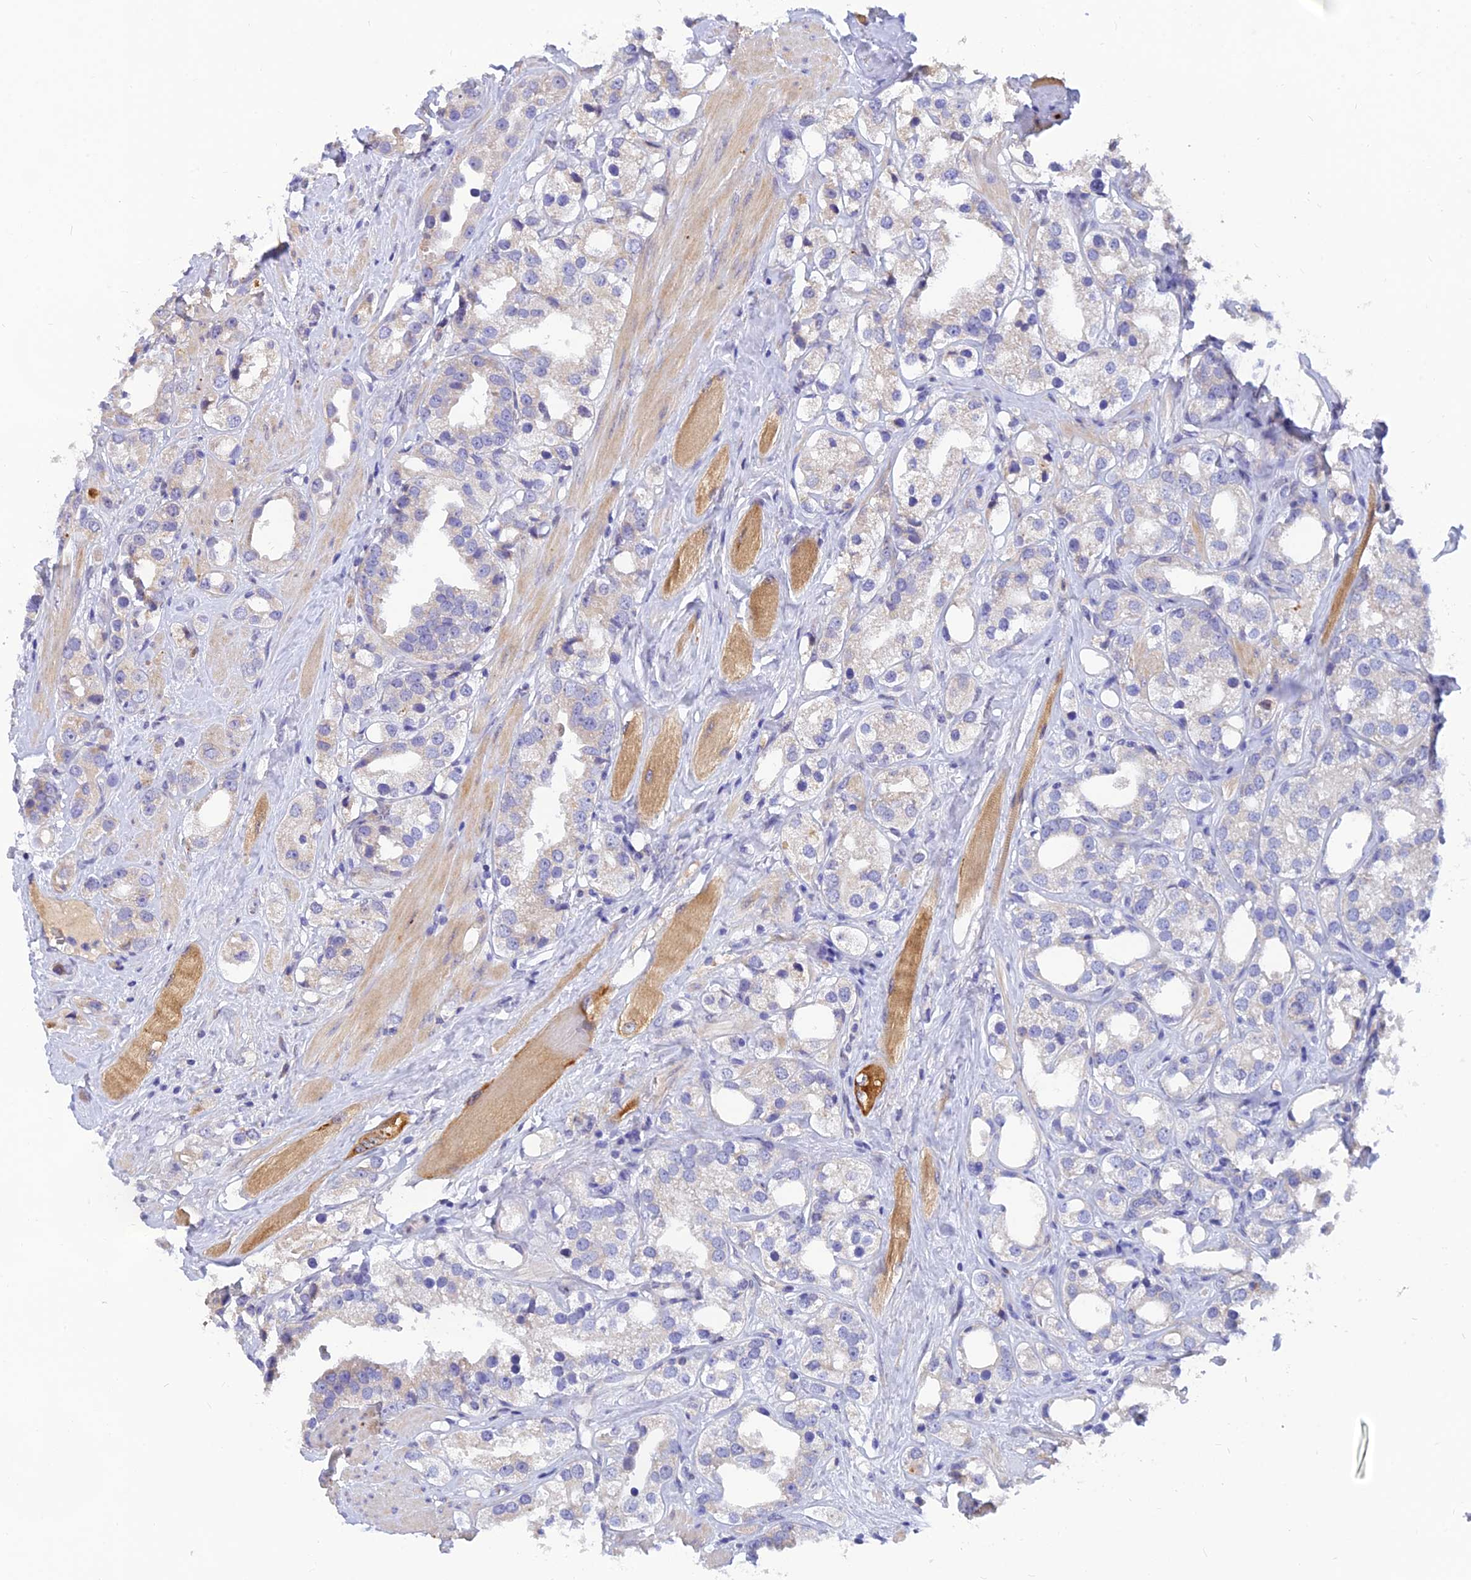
{"staining": {"intensity": "negative", "quantity": "none", "location": "none"}, "tissue": "prostate cancer", "cell_type": "Tumor cells", "image_type": "cancer", "snomed": [{"axis": "morphology", "description": "Adenocarcinoma, NOS"}, {"axis": "topography", "description": "Prostate"}], "caption": "This is an immunohistochemistry micrograph of prostate adenocarcinoma. There is no staining in tumor cells.", "gene": "ANKS4B", "patient": {"sex": "male", "age": 79}}